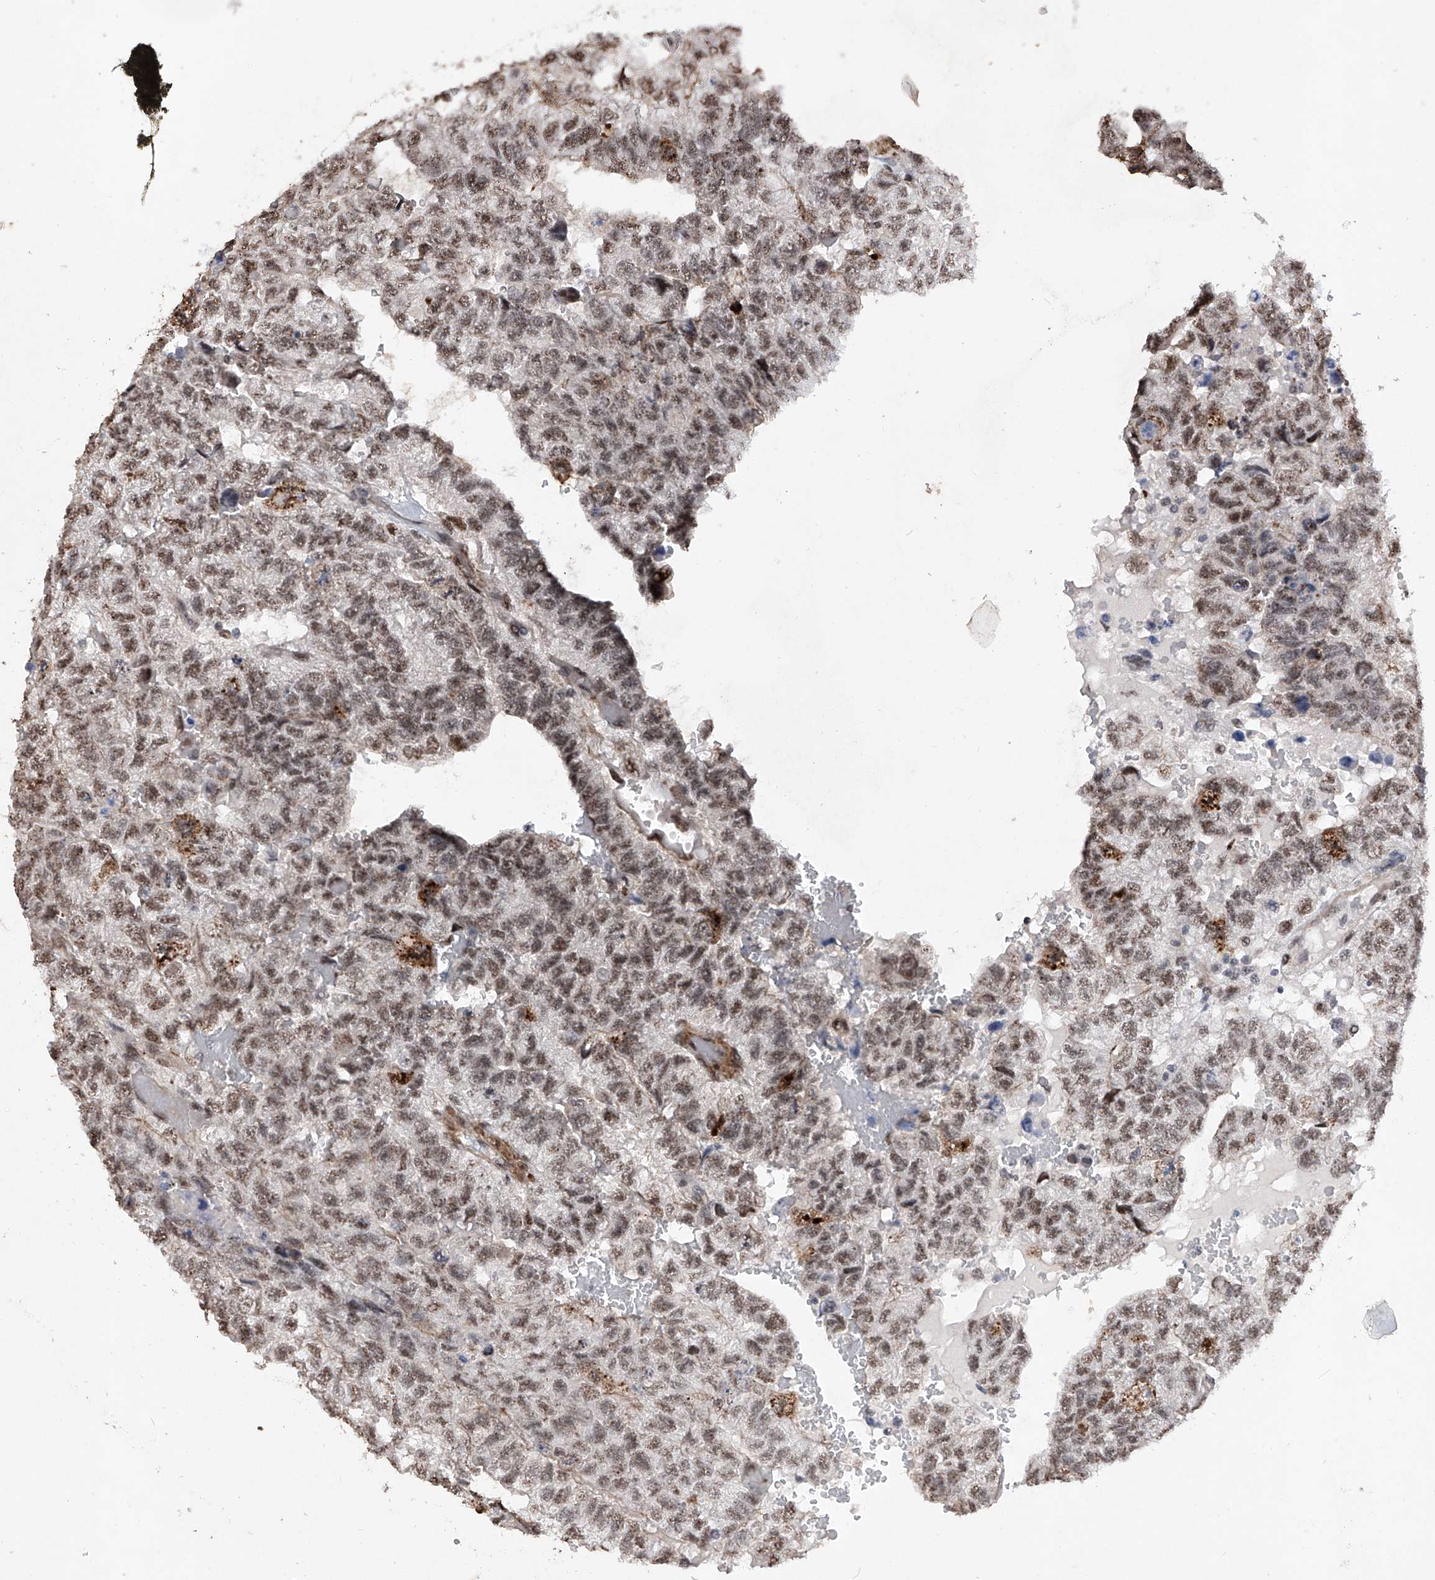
{"staining": {"intensity": "moderate", "quantity": ">75%", "location": "nuclear"}, "tissue": "testis cancer", "cell_type": "Tumor cells", "image_type": "cancer", "snomed": [{"axis": "morphology", "description": "Carcinoma, Embryonal, NOS"}, {"axis": "topography", "description": "Testis"}], "caption": "The micrograph exhibits a brown stain indicating the presence of a protein in the nuclear of tumor cells in embryonal carcinoma (testis).", "gene": "NFATC4", "patient": {"sex": "male", "age": 36}}